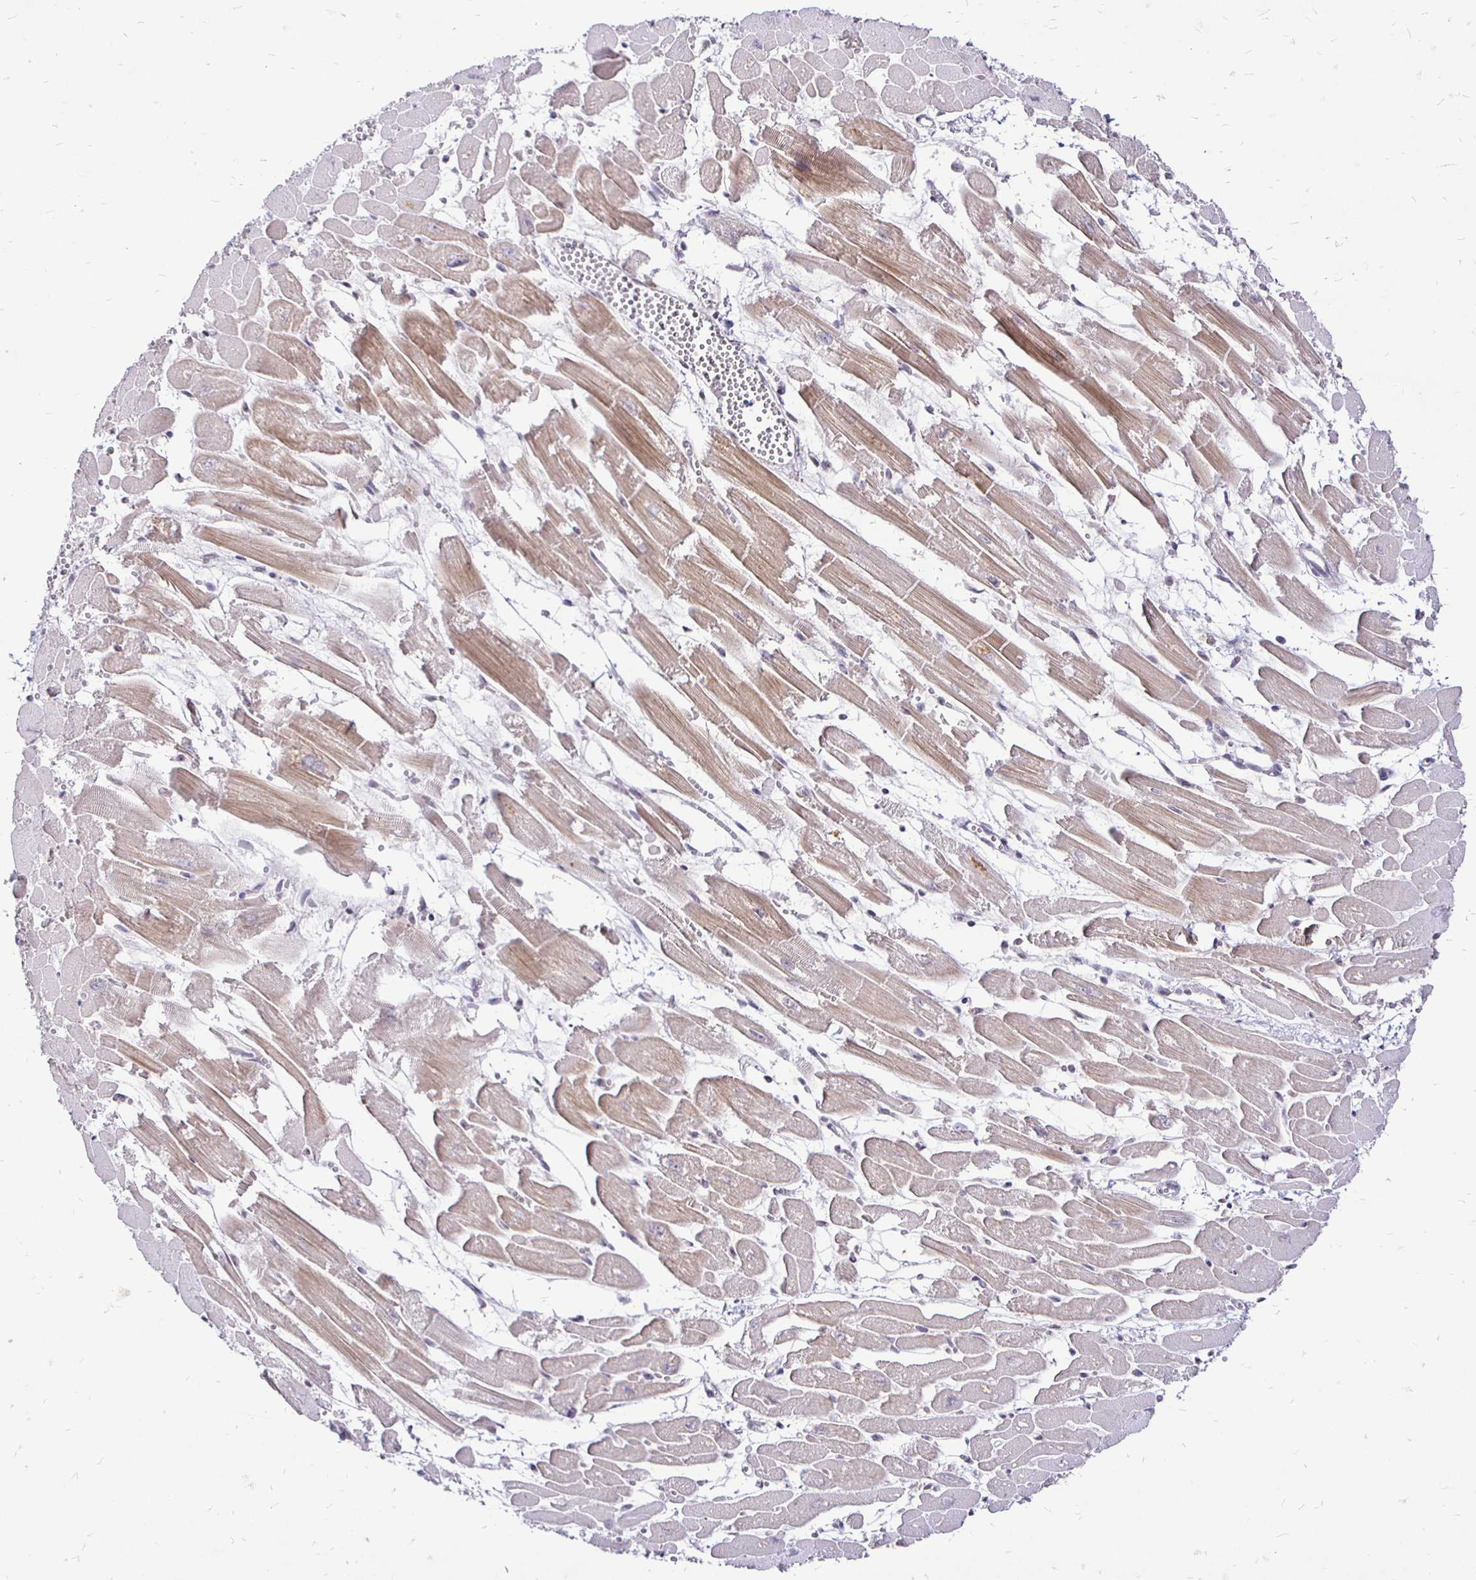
{"staining": {"intensity": "moderate", "quantity": ">75%", "location": "cytoplasmic/membranous"}, "tissue": "heart muscle", "cell_type": "Cardiomyocytes", "image_type": "normal", "snomed": [{"axis": "morphology", "description": "Normal tissue, NOS"}, {"axis": "topography", "description": "Heart"}], "caption": "Moderate cytoplasmic/membranous expression is appreciated in approximately >75% of cardiomyocytes in unremarkable heart muscle.", "gene": "SIN3A", "patient": {"sex": "female", "age": 52}}